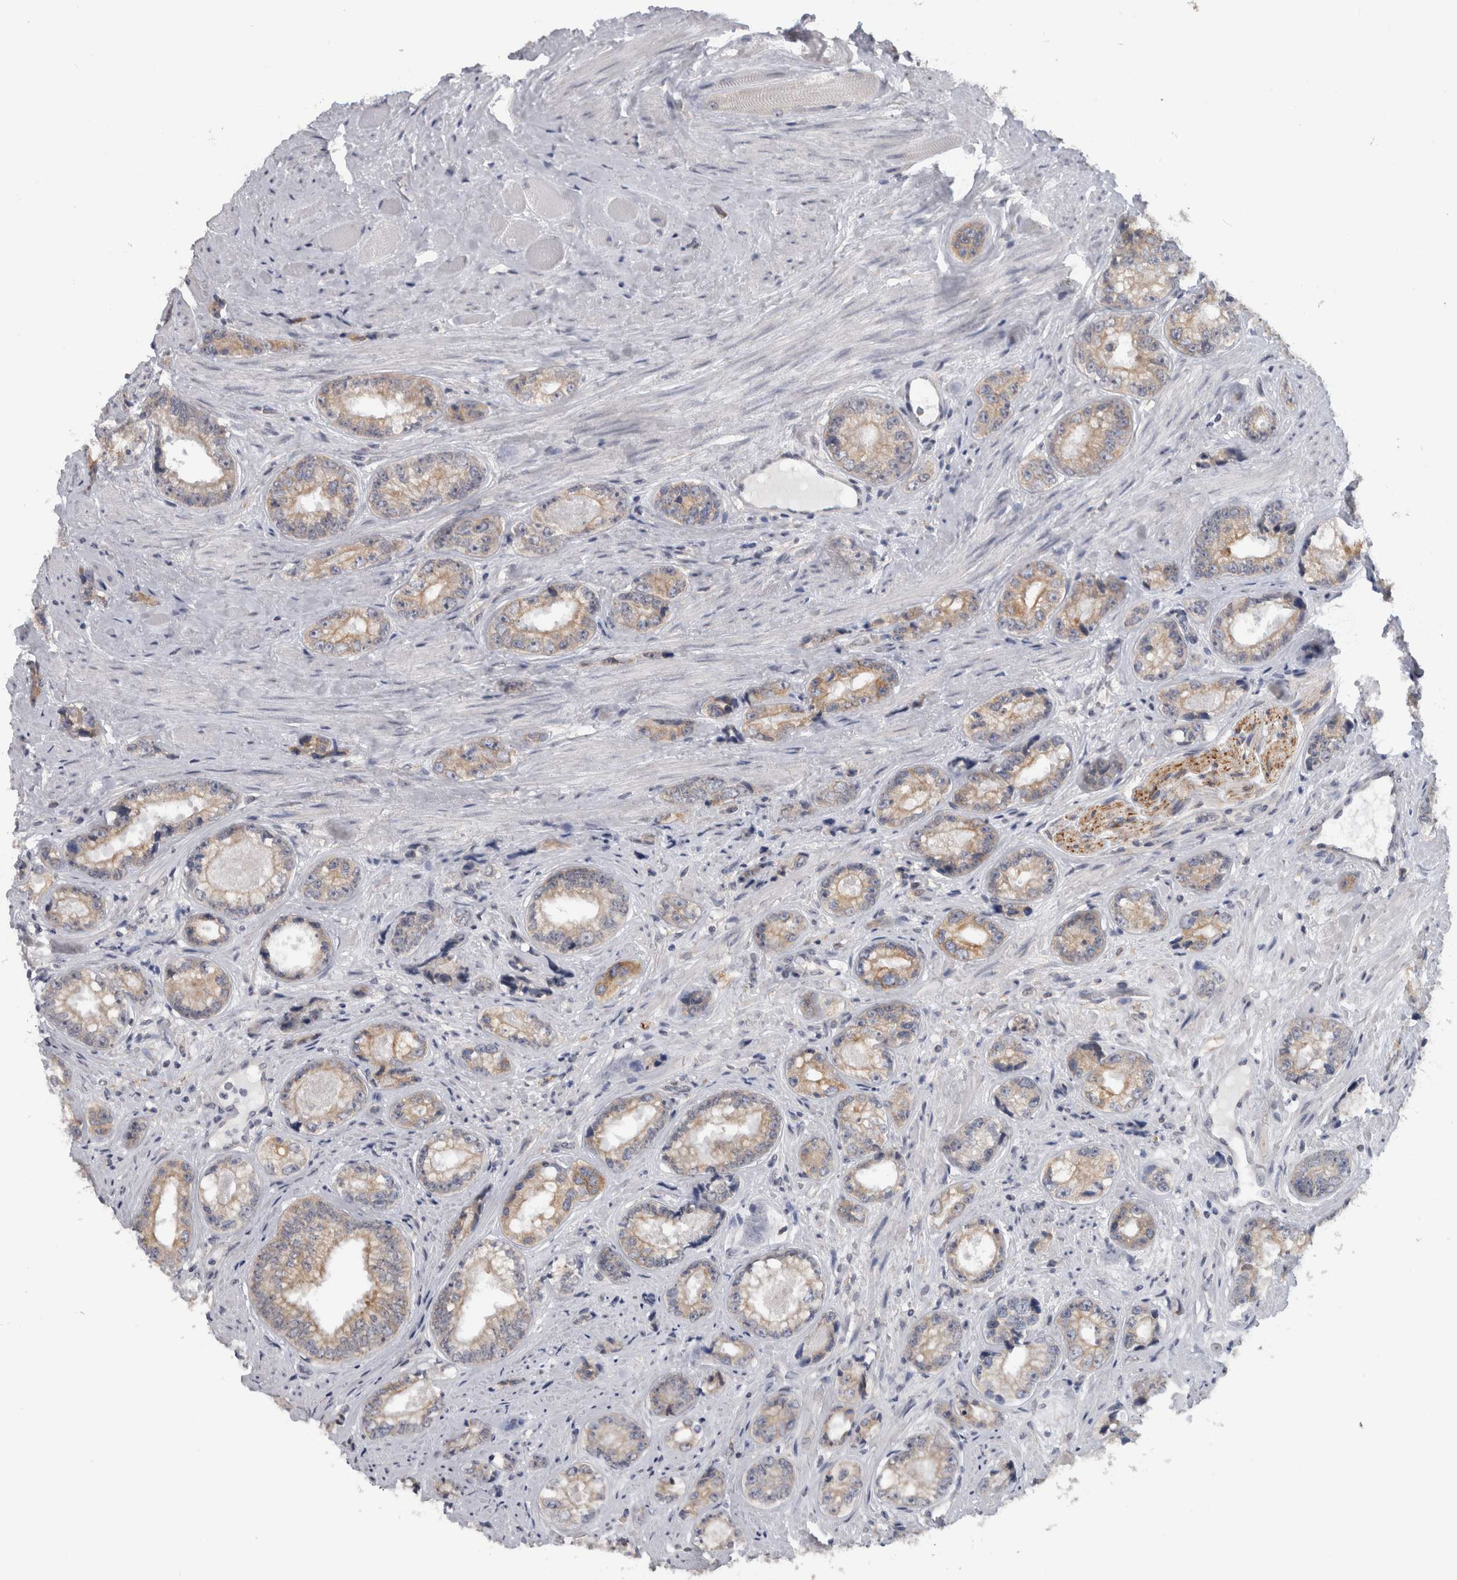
{"staining": {"intensity": "weak", "quantity": ">75%", "location": "cytoplasmic/membranous"}, "tissue": "prostate cancer", "cell_type": "Tumor cells", "image_type": "cancer", "snomed": [{"axis": "morphology", "description": "Adenocarcinoma, High grade"}, {"axis": "topography", "description": "Prostate"}], "caption": "Protein expression analysis of prostate cancer reveals weak cytoplasmic/membranous staining in approximately >75% of tumor cells.", "gene": "TMEM242", "patient": {"sex": "male", "age": 61}}